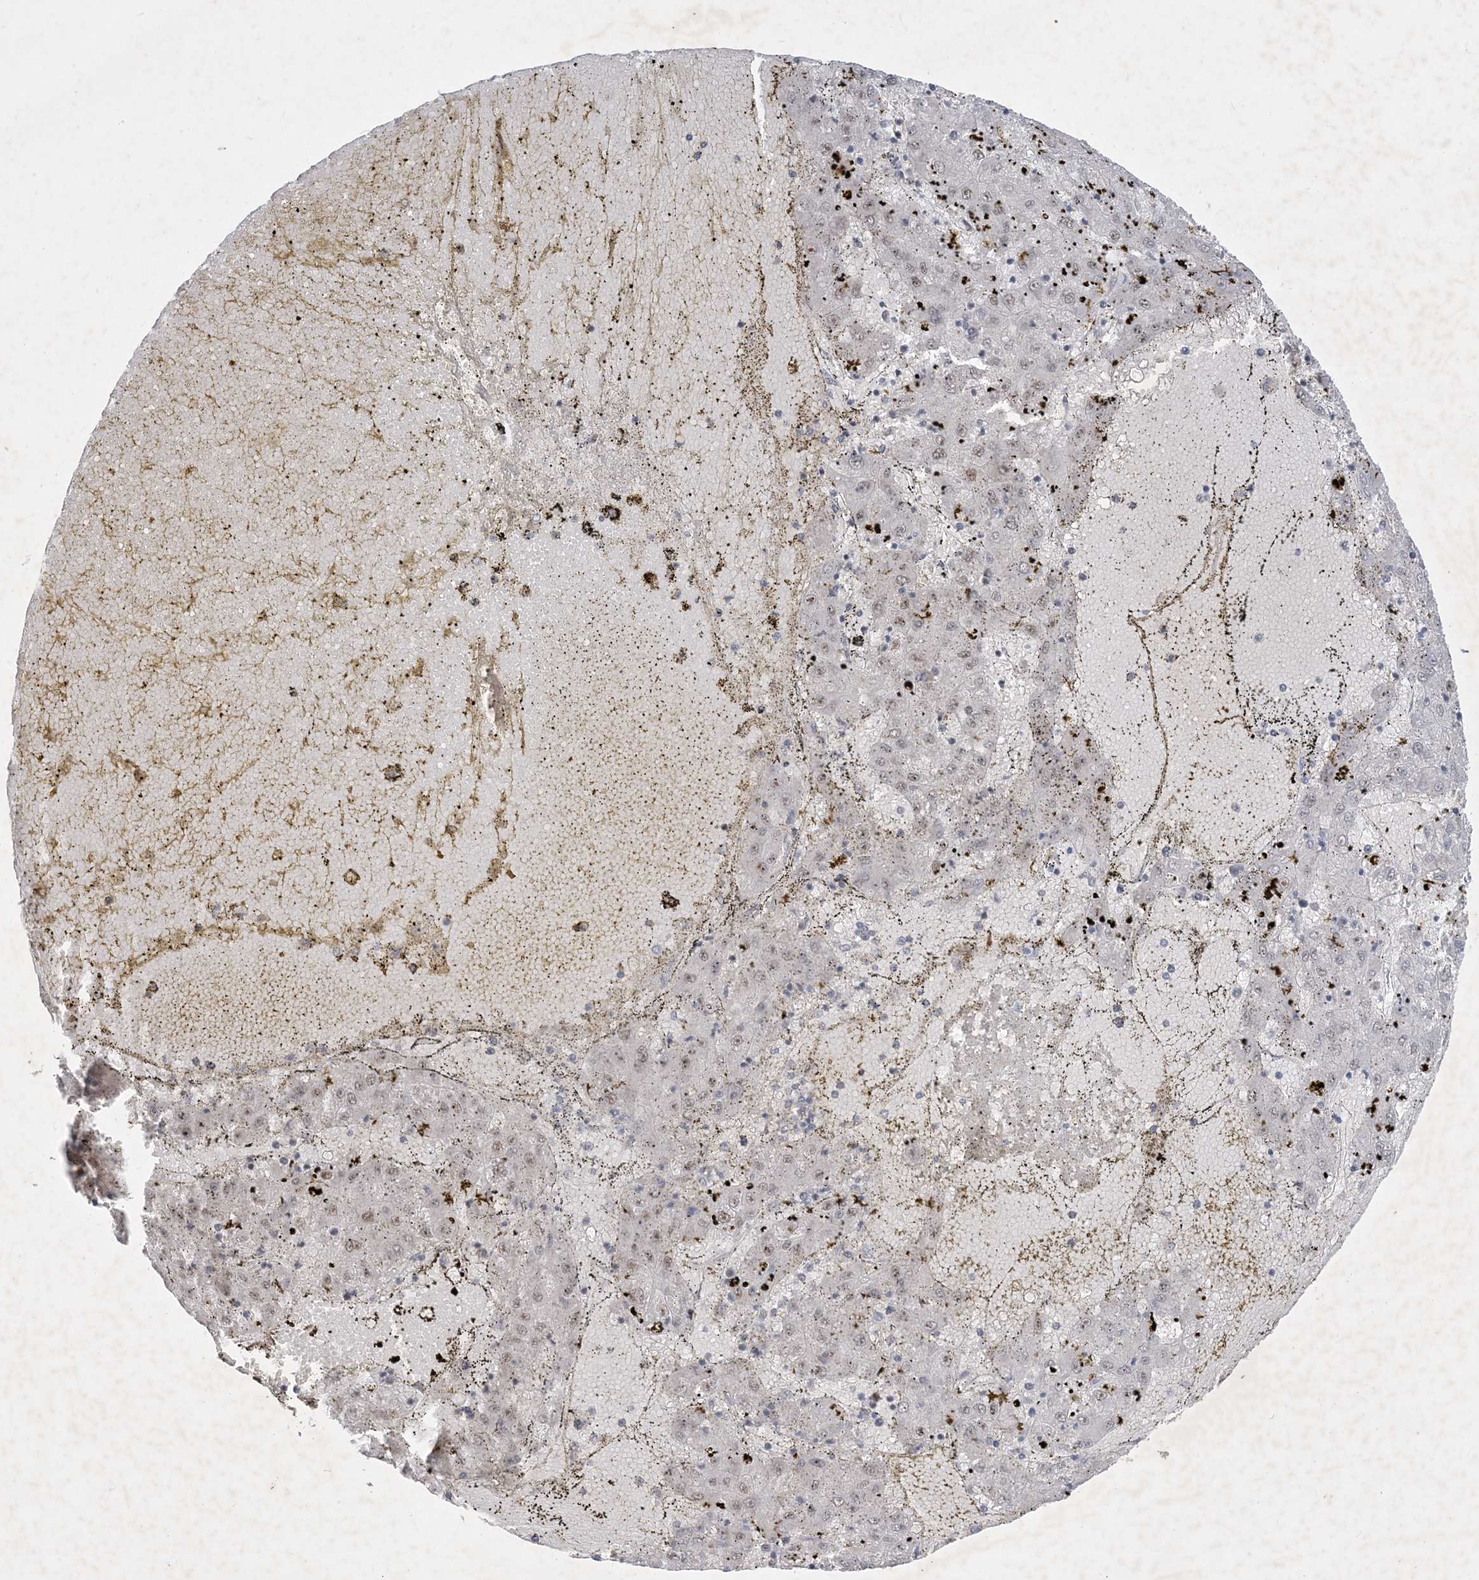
{"staining": {"intensity": "weak", "quantity": ">75%", "location": "nuclear"}, "tissue": "liver cancer", "cell_type": "Tumor cells", "image_type": "cancer", "snomed": [{"axis": "morphology", "description": "Carcinoma, Hepatocellular, NOS"}, {"axis": "topography", "description": "Liver"}], "caption": "Tumor cells display low levels of weak nuclear positivity in approximately >75% of cells in human liver hepatocellular carcinoma. Using DAB (3,3'-diaminobenzidine) (brown) and hematoxylin (blue) stains, captured at high magnification using brightfield microscopy.", "gene": "ZNF674", "patient": {"sex": "male", "age": 72}}